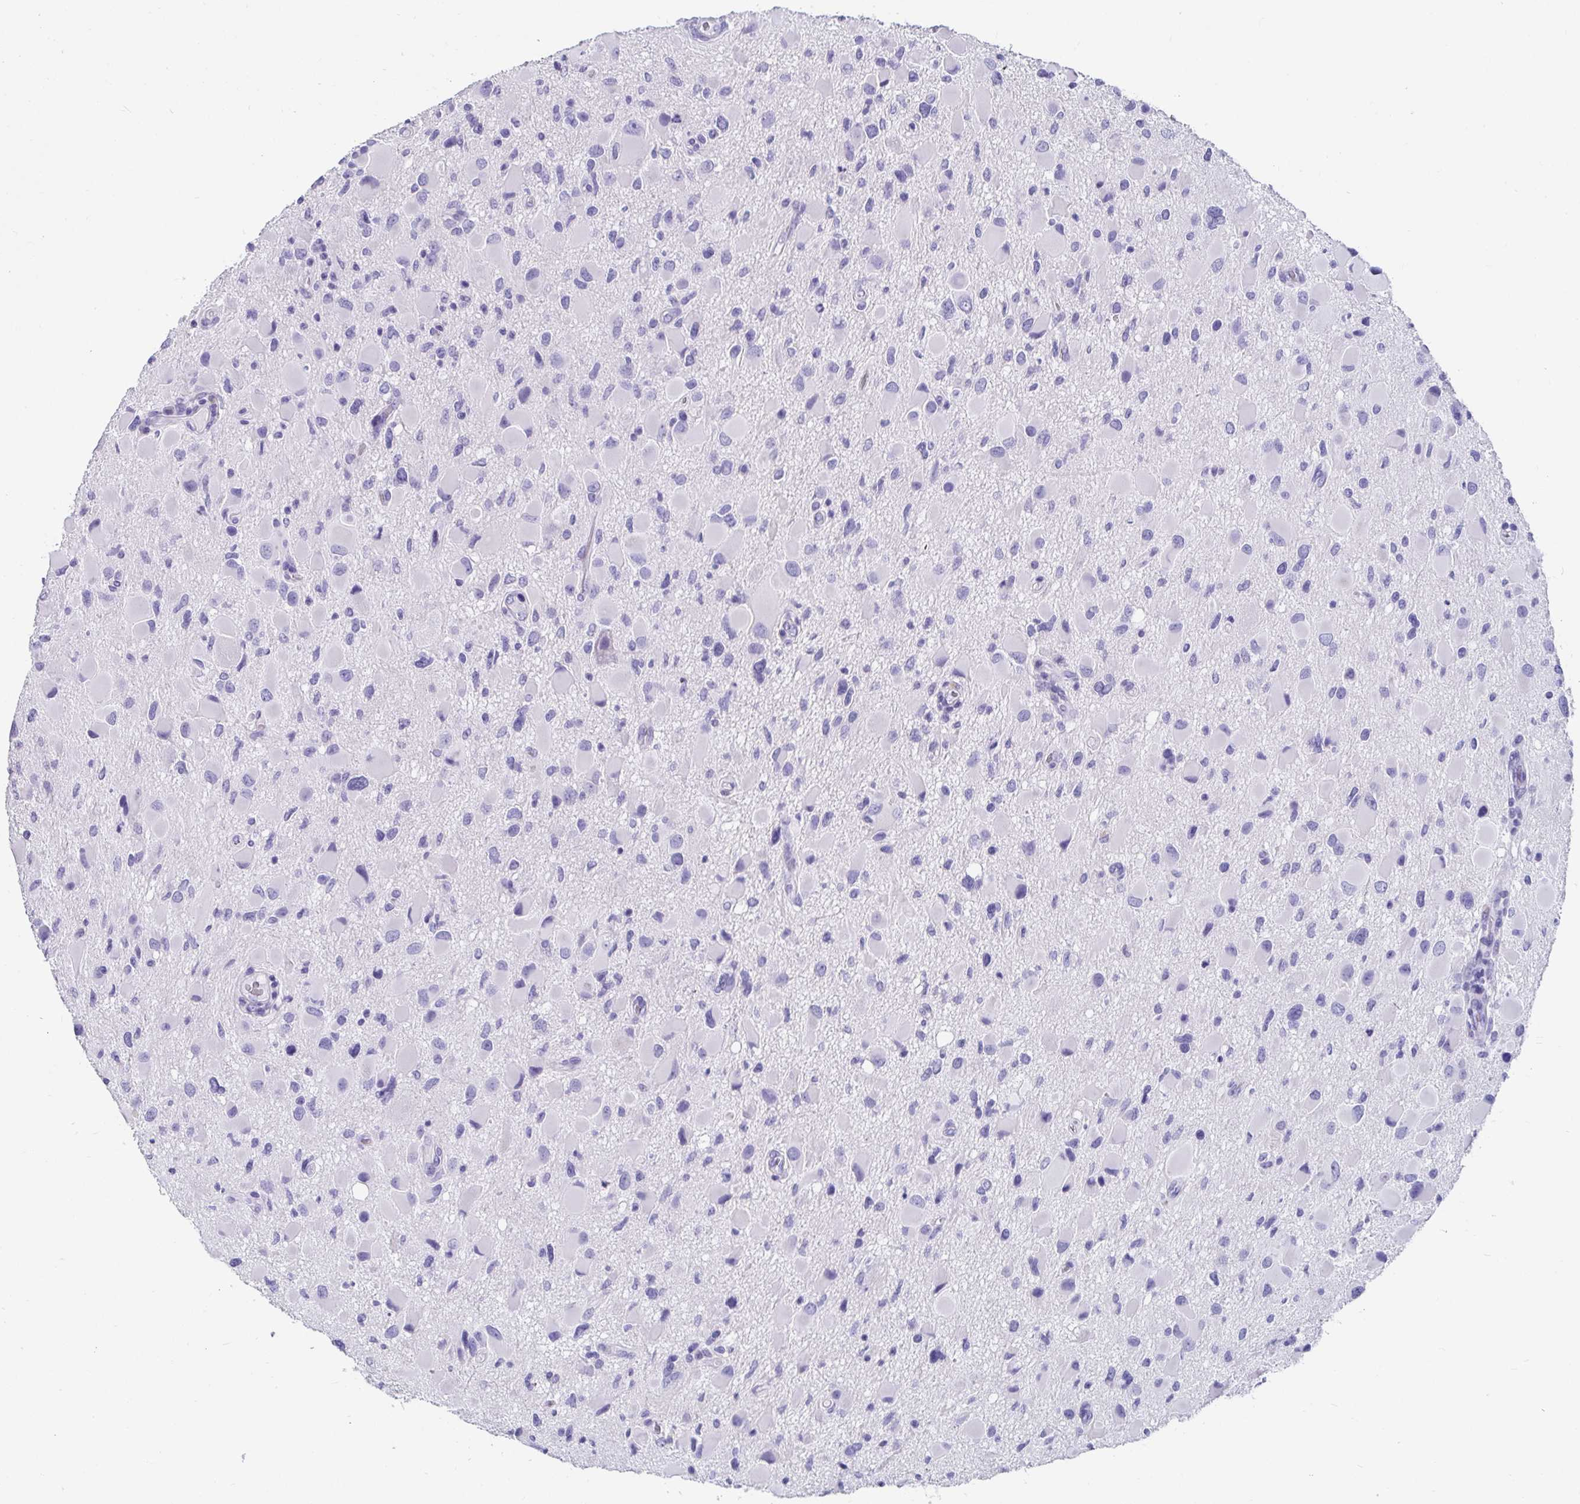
{"staining": {"intensity": "negative", "quantity": "none", "location": "none"}, "tissue": "glioma", "cell_type": "Tumor cells", "image_type": "cancer", "snomed": [{"axis": "morphology", "description": "Glioma, malignant, Low grade"}, {"axis": "topography", "description": "Brain"}], "caption": "High power microscopy photomicrograph of an immunohistochemistry histopathology image of glioma, revealing no significant positivity in tumor cells. Brightfield microscopy of IHC stained with DAB (3,3'-diaminobenzidine) (brown) and hematoxylin (blue), captured at high magnification.", "gene": "ZPBP2", "patient": {"sex": "female", "age": 32}}